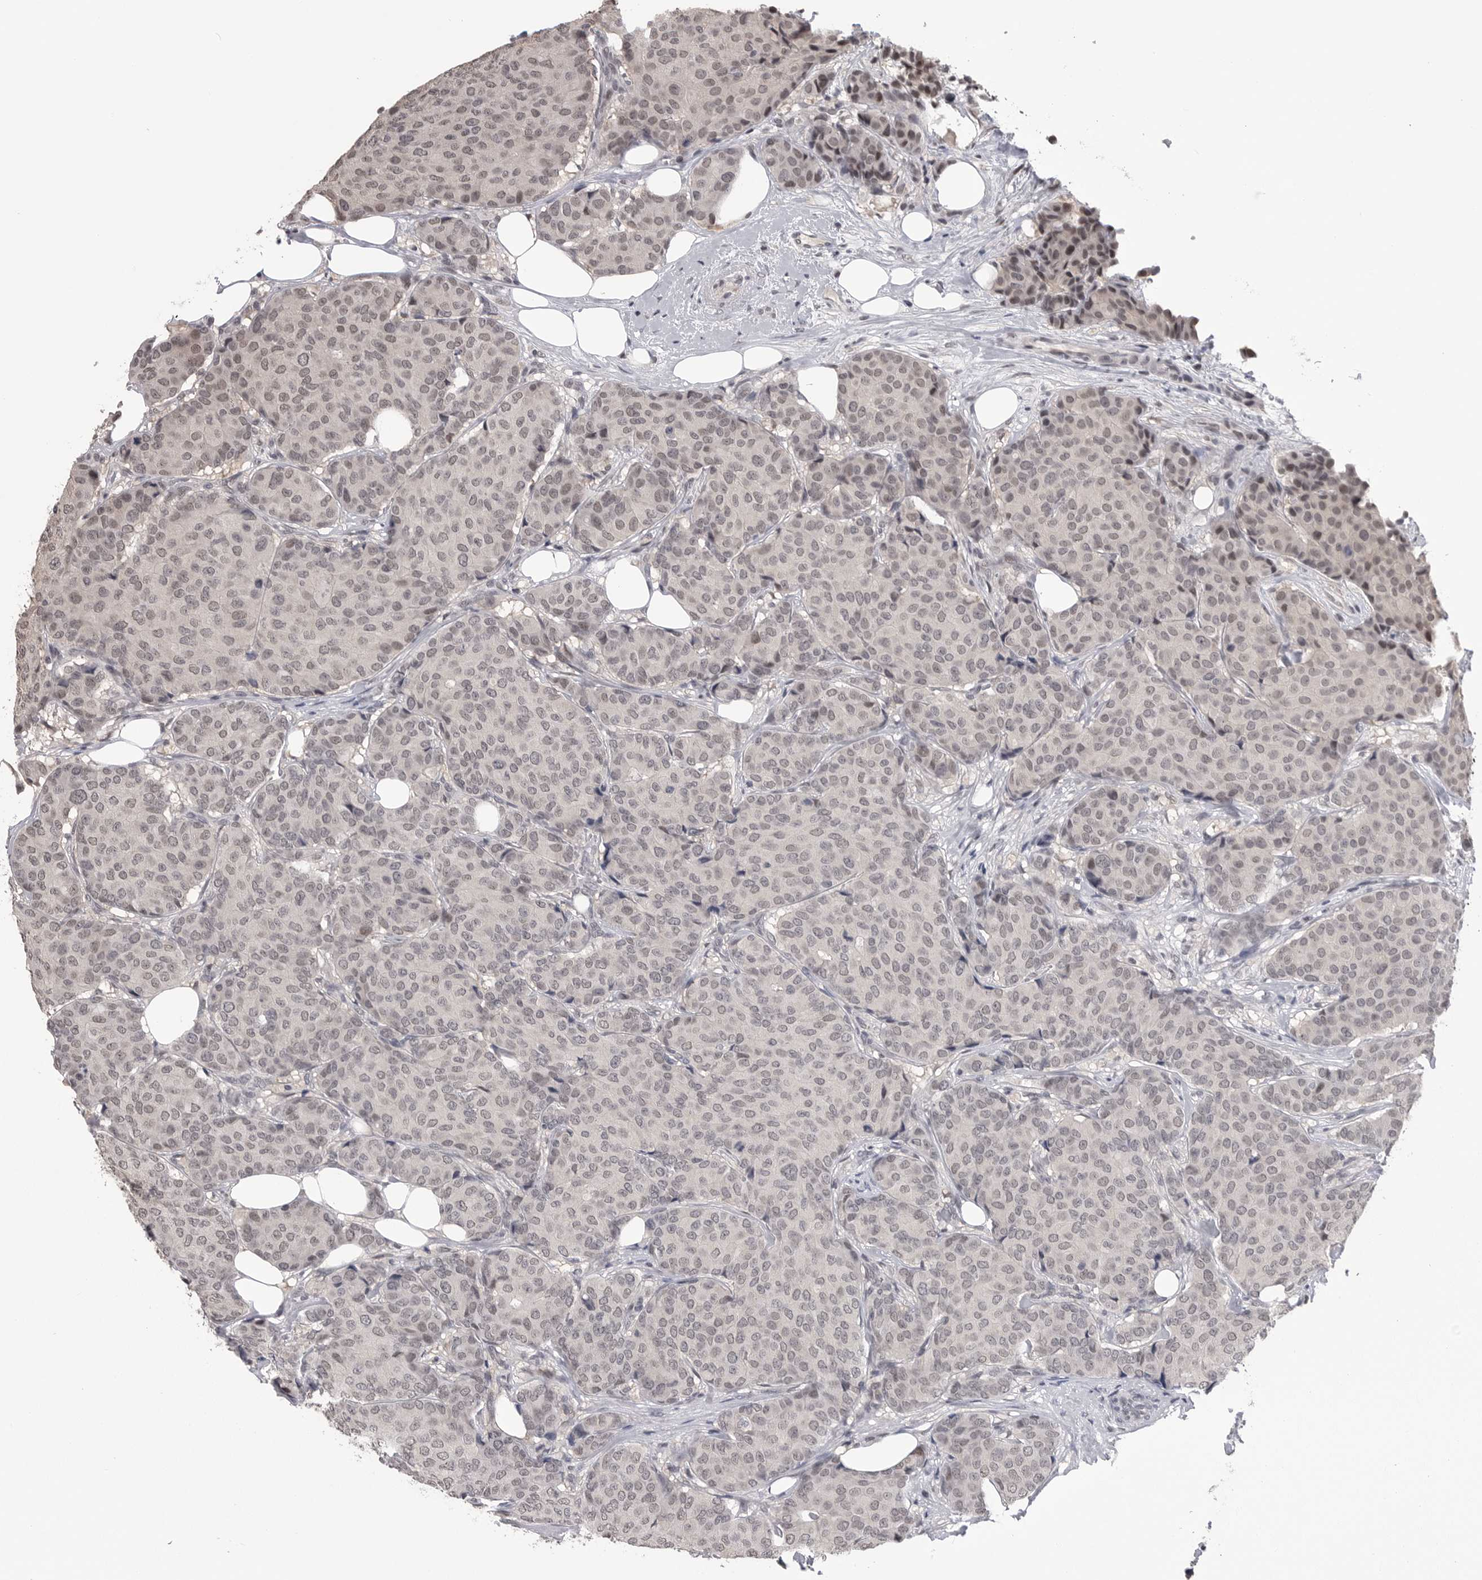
{"staining": {"intensity": "weak", "quantity": ">75%", "location": "nuclear"}, "tissue": "breast cancer", "cell_type": "Tumor cells", "image_type": "cancer", "snomed": [{"axis": "morphology", "description": "Duct carcinoma"}, {"axis": "topography", "description": "Breast"}], "caption": "Breast invasive ductal carcinoma stained with a brown dye demonstrates weak nuclear positive staining in about >75% of tumor cells.", "gene": "DLG2", "patient": {"sex": "female", "age": 75}}